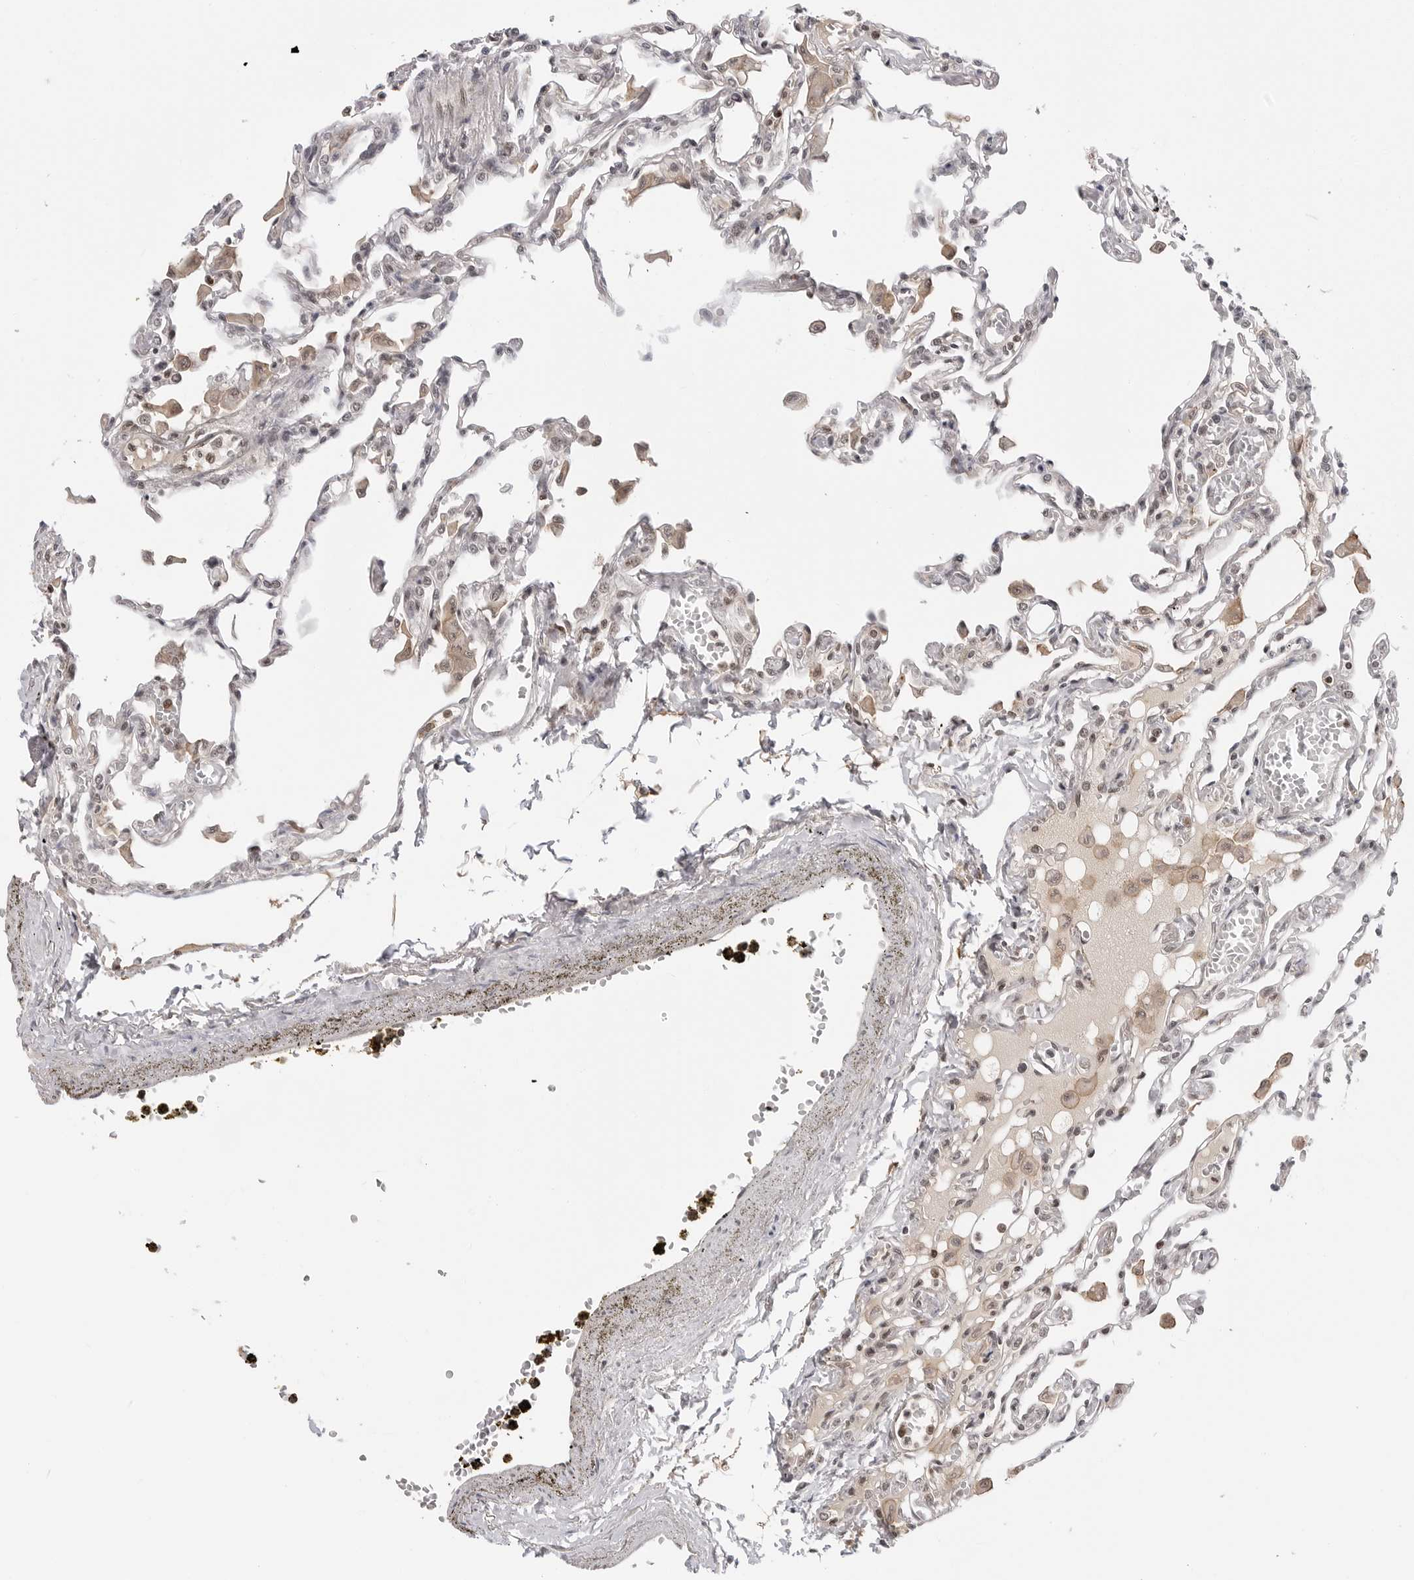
{"staining": {"intensity": "weak", "quantity": "25%-75%", "location": "nuclear"}, "tissue": "lung", "cell_type": "Alveolar cells", "image_type": "normal", "snomed": [{"axis": "morphology", "description": "Normal tissue, NOS"}, {"axis": "topography", "description": "Bronchus"}, {"axis": "topography", "description": "Lung"}], "caption": "Immunohistochemistry (DAB) staining of normal human lung reveals weak nuclear protein staining in approximately 25%-75% of alveolar cells.", "gene": "C8orf33", "patient": {"sex": "female", "age": 49}}